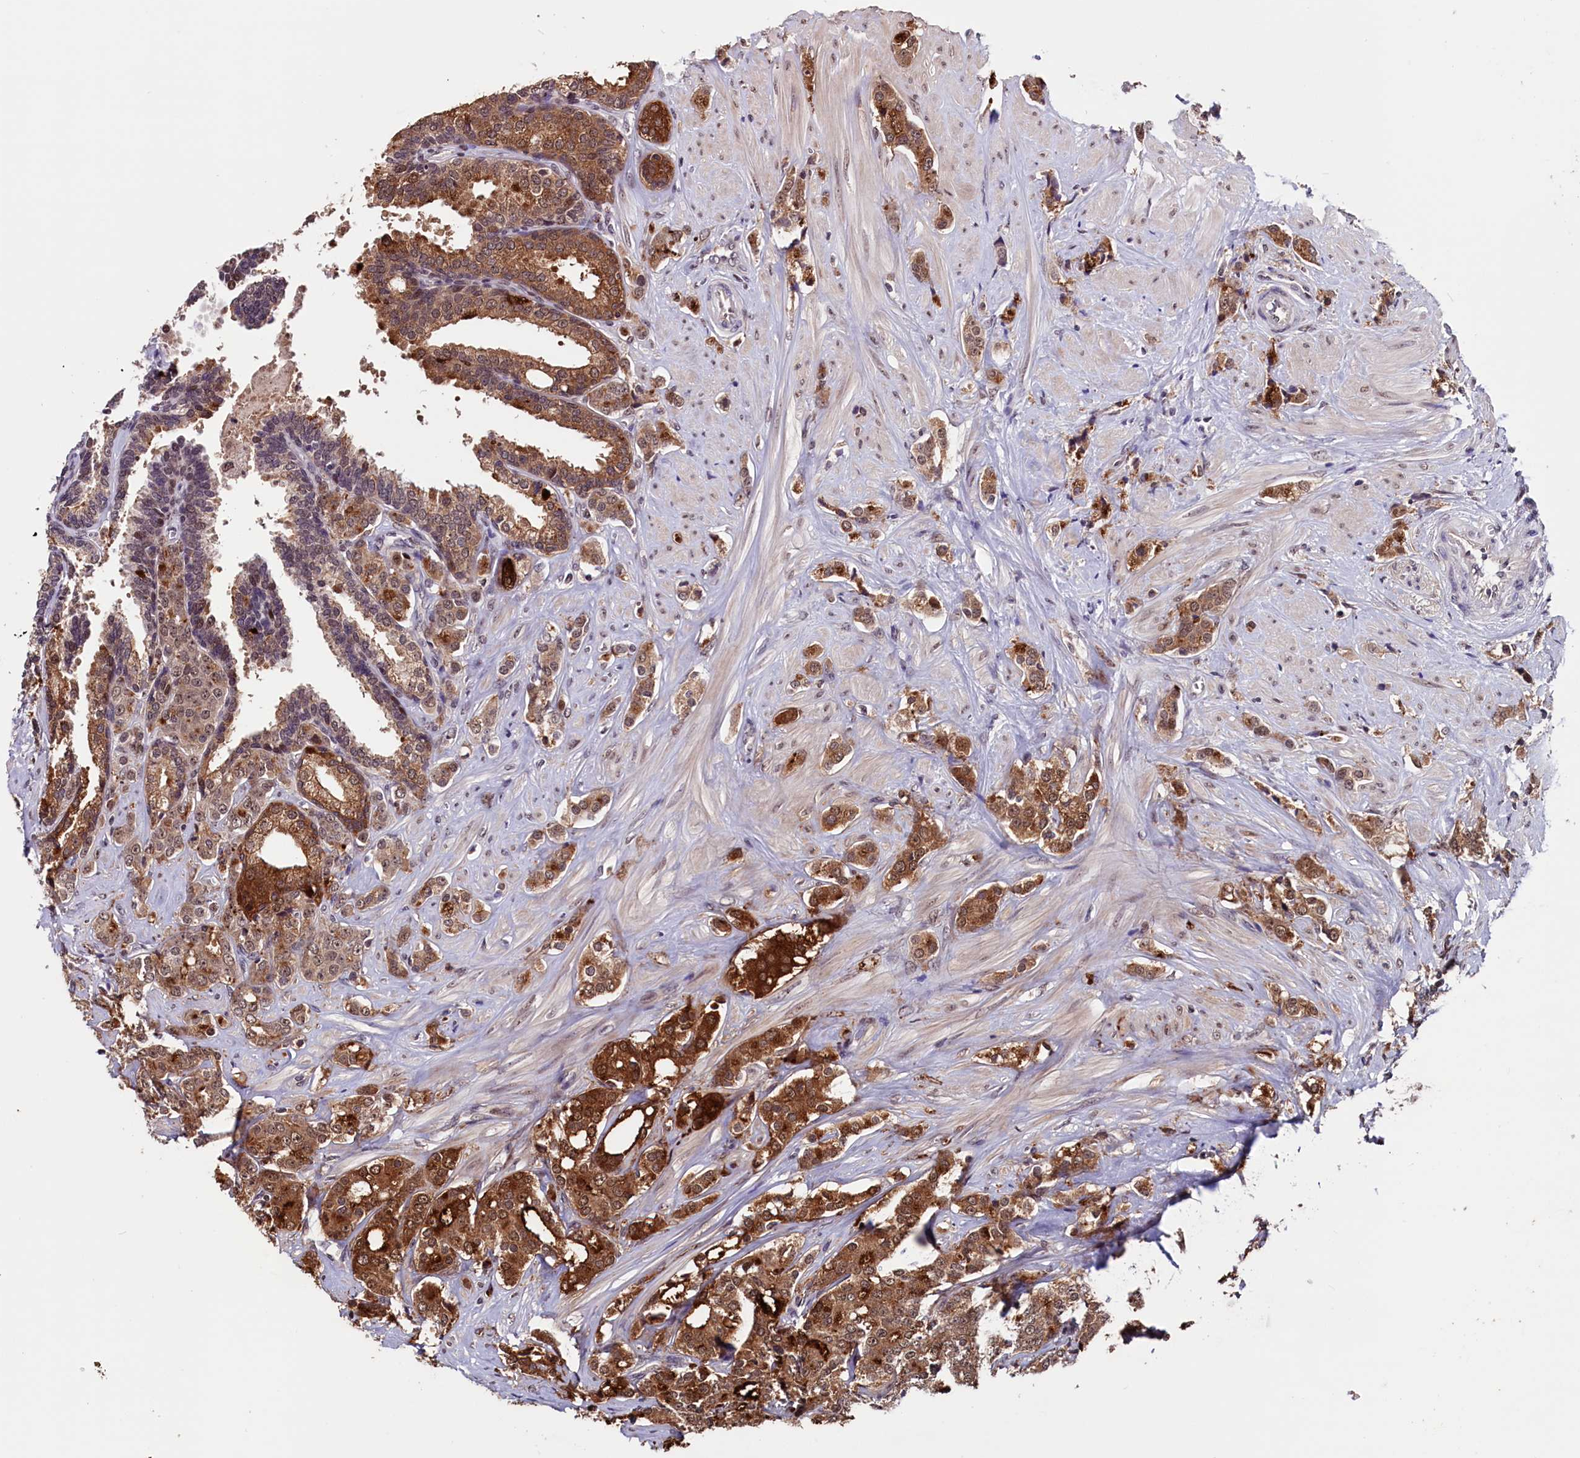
{"staining": {"intensity": "moderate", "quantity": ">75%", "location": "cytoplasmic/membranous,nuclear"}, "tissue": "prostate cancer", "cell_type": "Tumor cells", "image_type": "cancer", "snomed": [{"axis": "morphology", "description": "Adenocarcinoma, High grade"}, {"axis": "topography", "description": "Prostate"}], "caption": "Brown immunohistochemical staining in prostate high-grade adenocarcinoma shows moderate cytoplasmic/membranous and nuclear positivity in approximately >75% of tumor cells.", "gene": "RNMT", "patient": {"sex": "male", "age": 62}}